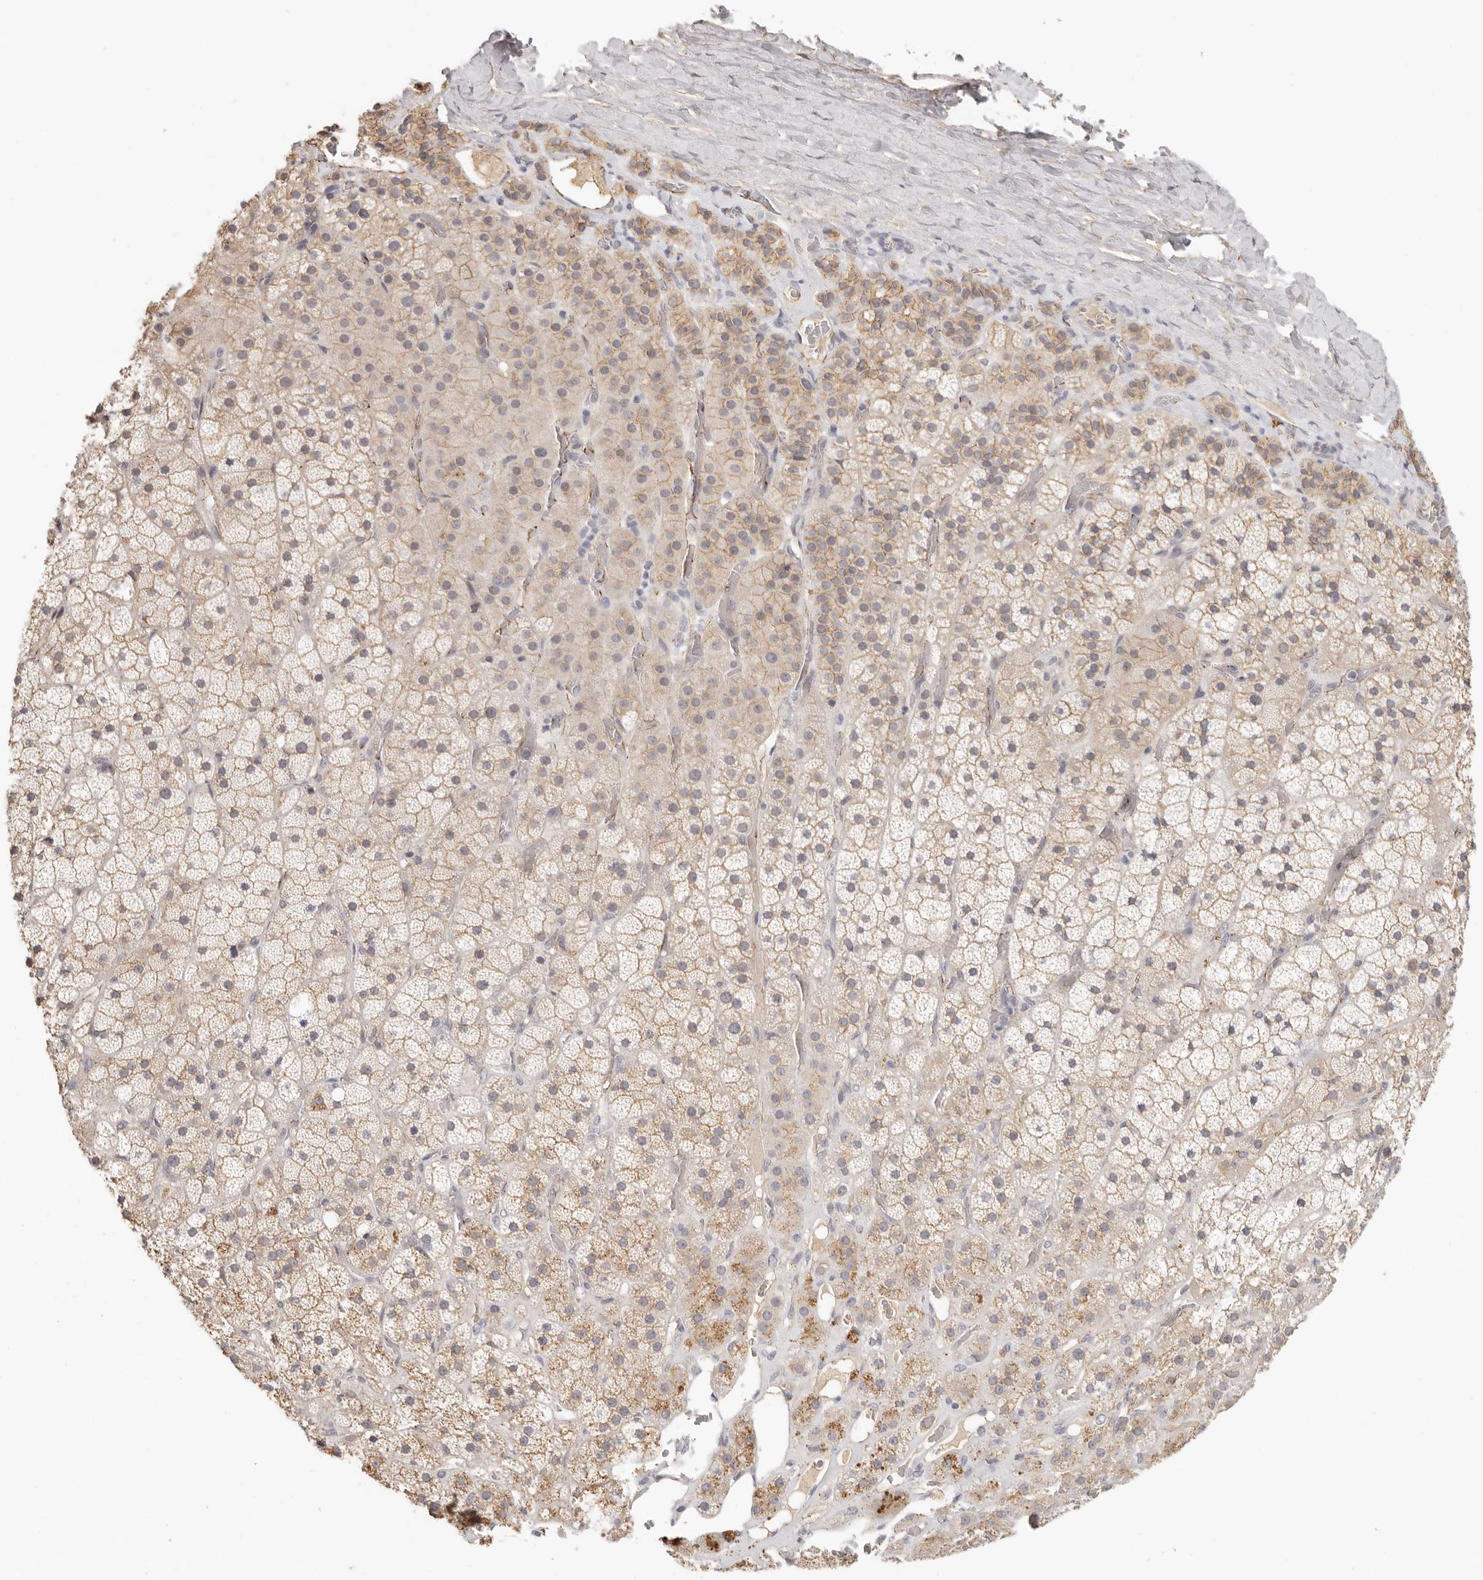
{"staining": {"intensity": "moderate", "quantity": ">75%", "location": "cytoplasmic/membranous"}, "tissue": "adrenal gland", "cell_type": "Glandular cells", "image_type": "normal", "snomed": [{"axis": "morphology", "description": "Normal tissue, NOS"}, {"axis": "topography", "description": "Adrenal gland"}], "caption": "Immunohistochemistry micrograph of normal adrenal gland: adrenal gland stained using immunohistochemistry (IHC) displays medium levels of moderate protein expression localized specifically in the cytoplasmic/membranous of glandular cells, appearing as a cytoplasmic/membranous brown color.", "gene": "ANXA9", "patient": {"sex": "male", "age": 57}}